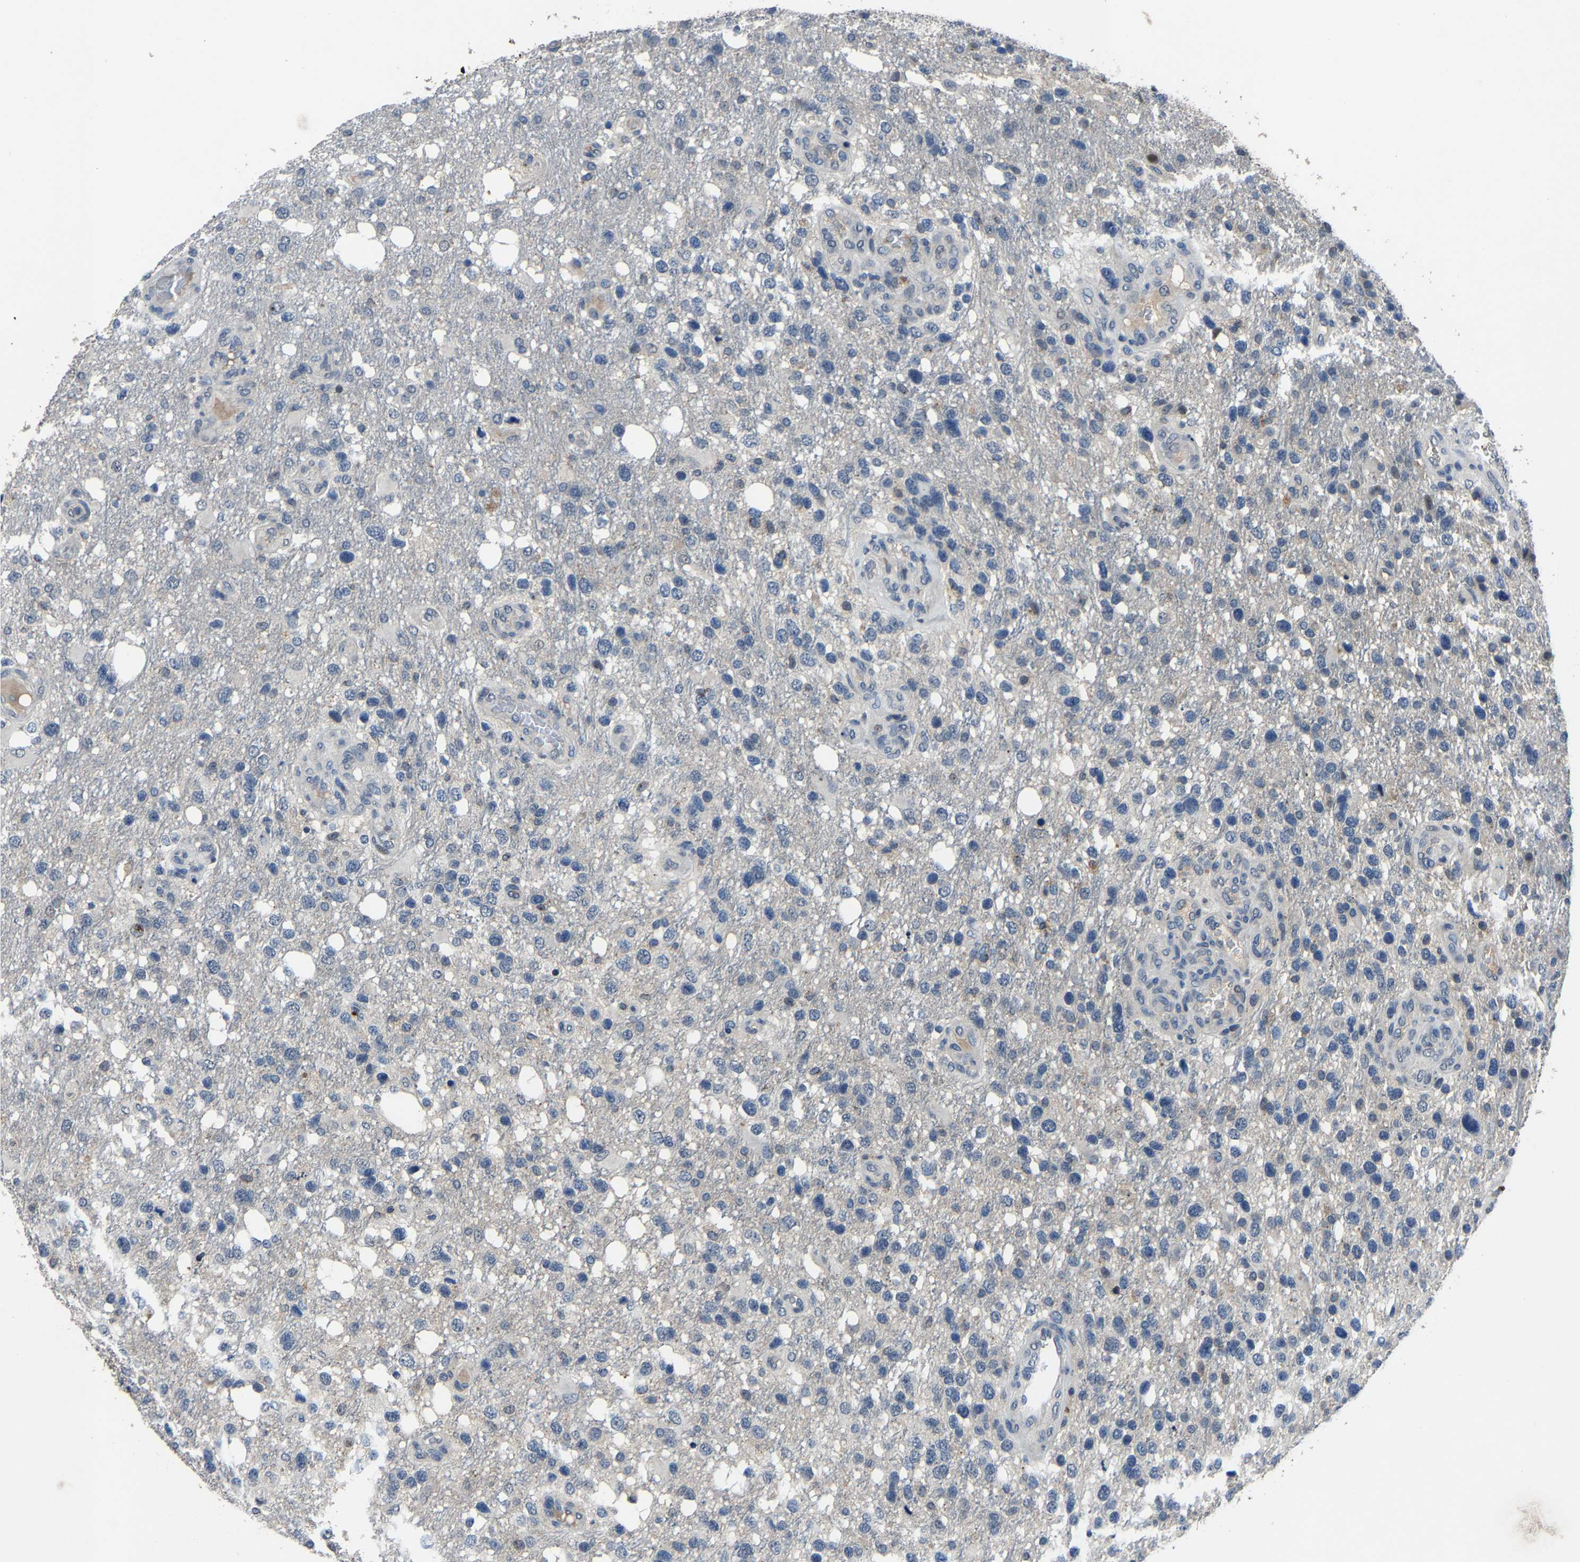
{"staining": {"intensity": "negative", "quantity": "none", "location": "none"}, "tissue": "glioma", "cell_type": "Tumor cells", "image_type": "cancer", "snomed": [{"axis": "morphology", "description": "Glioma, malignant, High grade"}, {"axis": "topography", "description": "Brain"}], "caption": "Immunohistochemistry of human malignant glioma (high-grade) reveals no expression in tumor cells.", "gene": "PCNX2", "patient": {"sex": "female", "age": 58}}